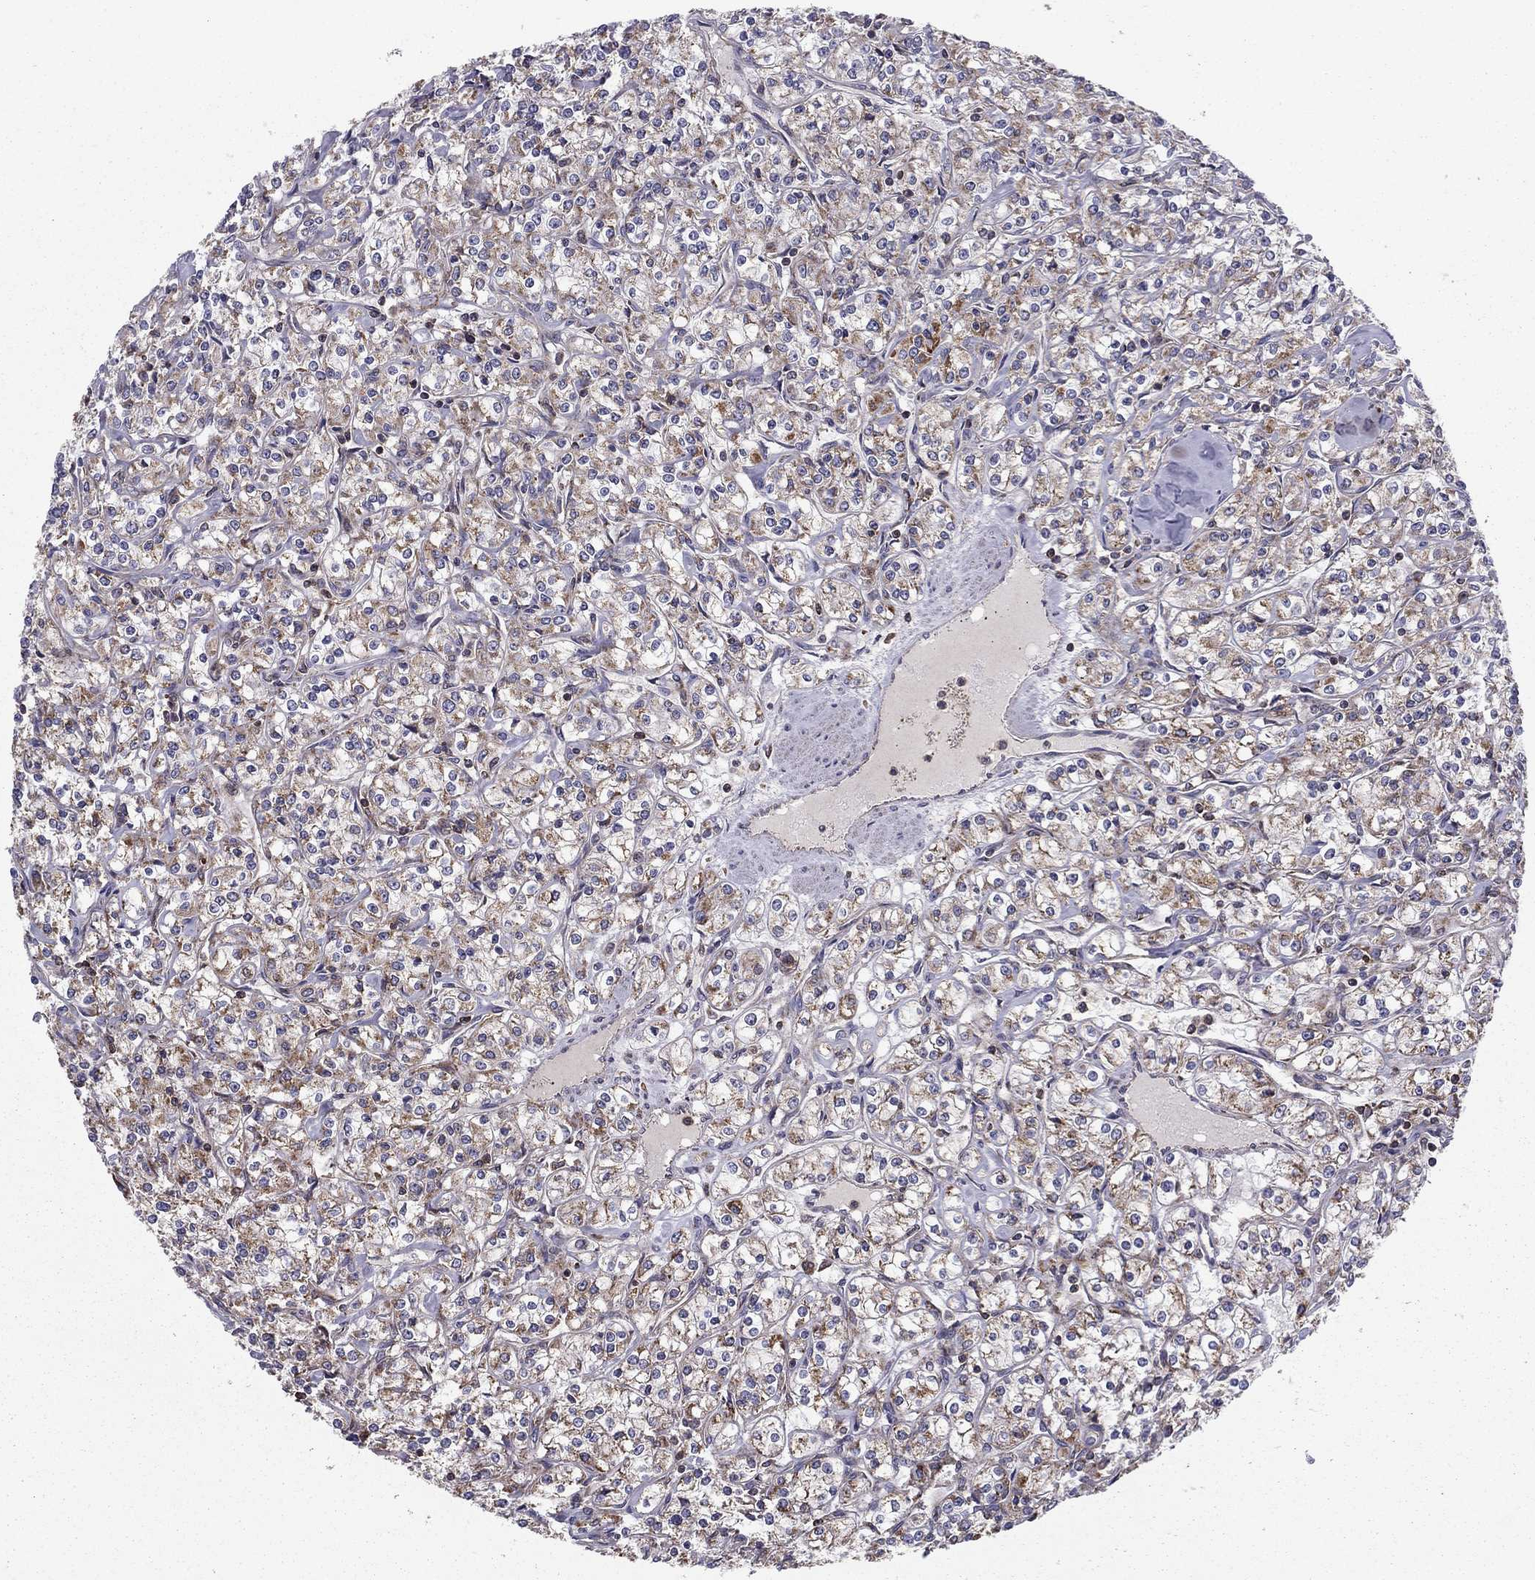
{"staining": {"intensity": "moderate", "quantity": "<25%", "location": "cytoplasmic/membranous"}, "tissue": "renal cancer", "cell_type": "Tumor cells", "image_type": "cancer", "snomed": [{"axis": "morphology", "description": "Adenocarcinoma, NOS"}, {"axis": "topography", "description": "Kidney"}], "caption": "There is low levels of moderate cytoplasmic/membranous staining in tumor cells of renal adenocarcinoma, as demonstrated by immunohistochemical staining (brown color).", "gene": "ALG6", "patient": {"sex": "male", "age": 77}}